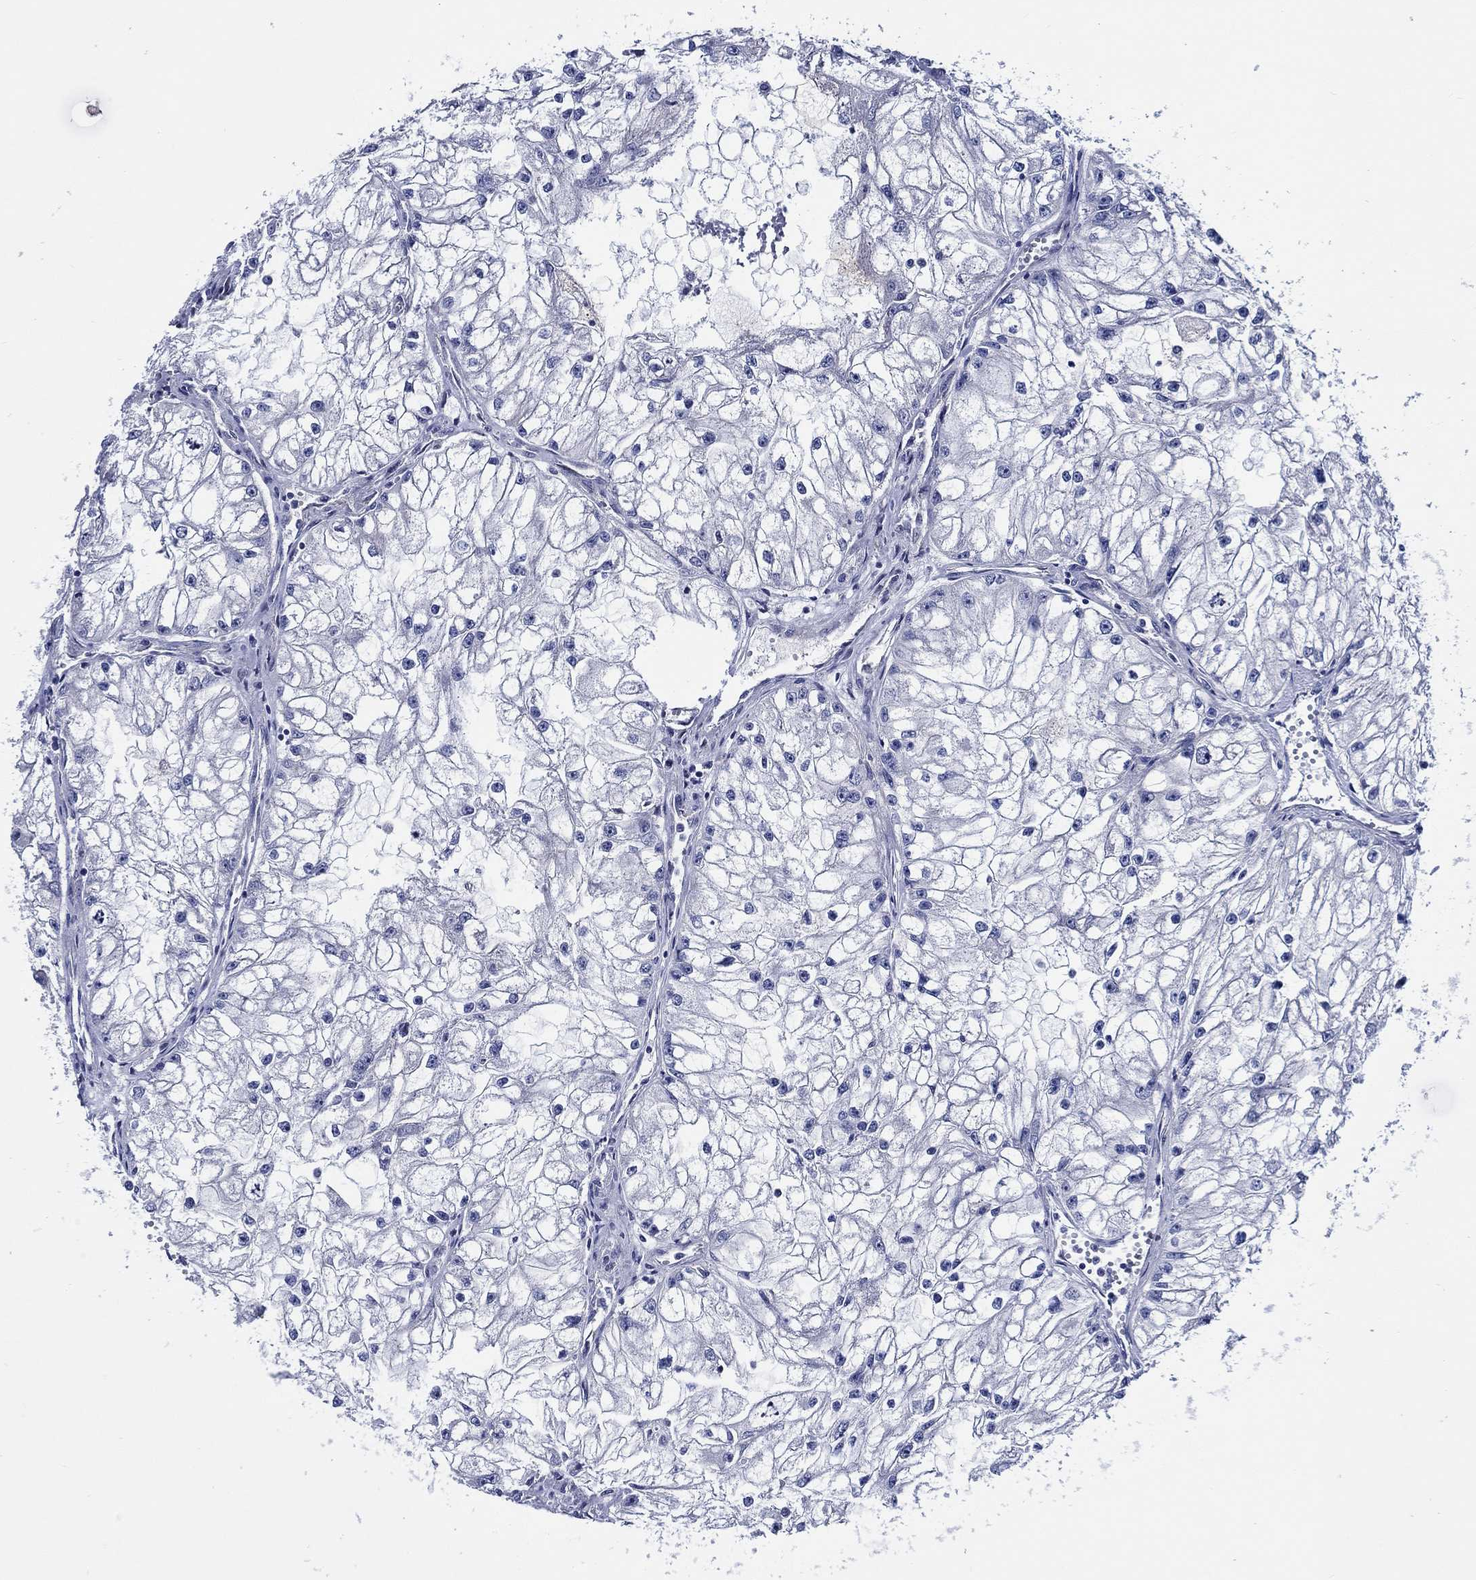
{"staining": {"intensity": "negative", "quantity": "none", "location": "none"}, "tissue": "renal cancer", "cell_type": "Tumor cells", "image_type": "cancer", "snomed": [{"axis": "morphology", "description": "Adenocarcinoma, NOS"}, {"axis": "topography", "description": "Kidney"}], "caption": "A photomicrograph of renal cancer stained for a protein reveals no brown staining in tumor cells.", "gene": "C8orf48", "patient": {"sex": "male", "age": 59}}